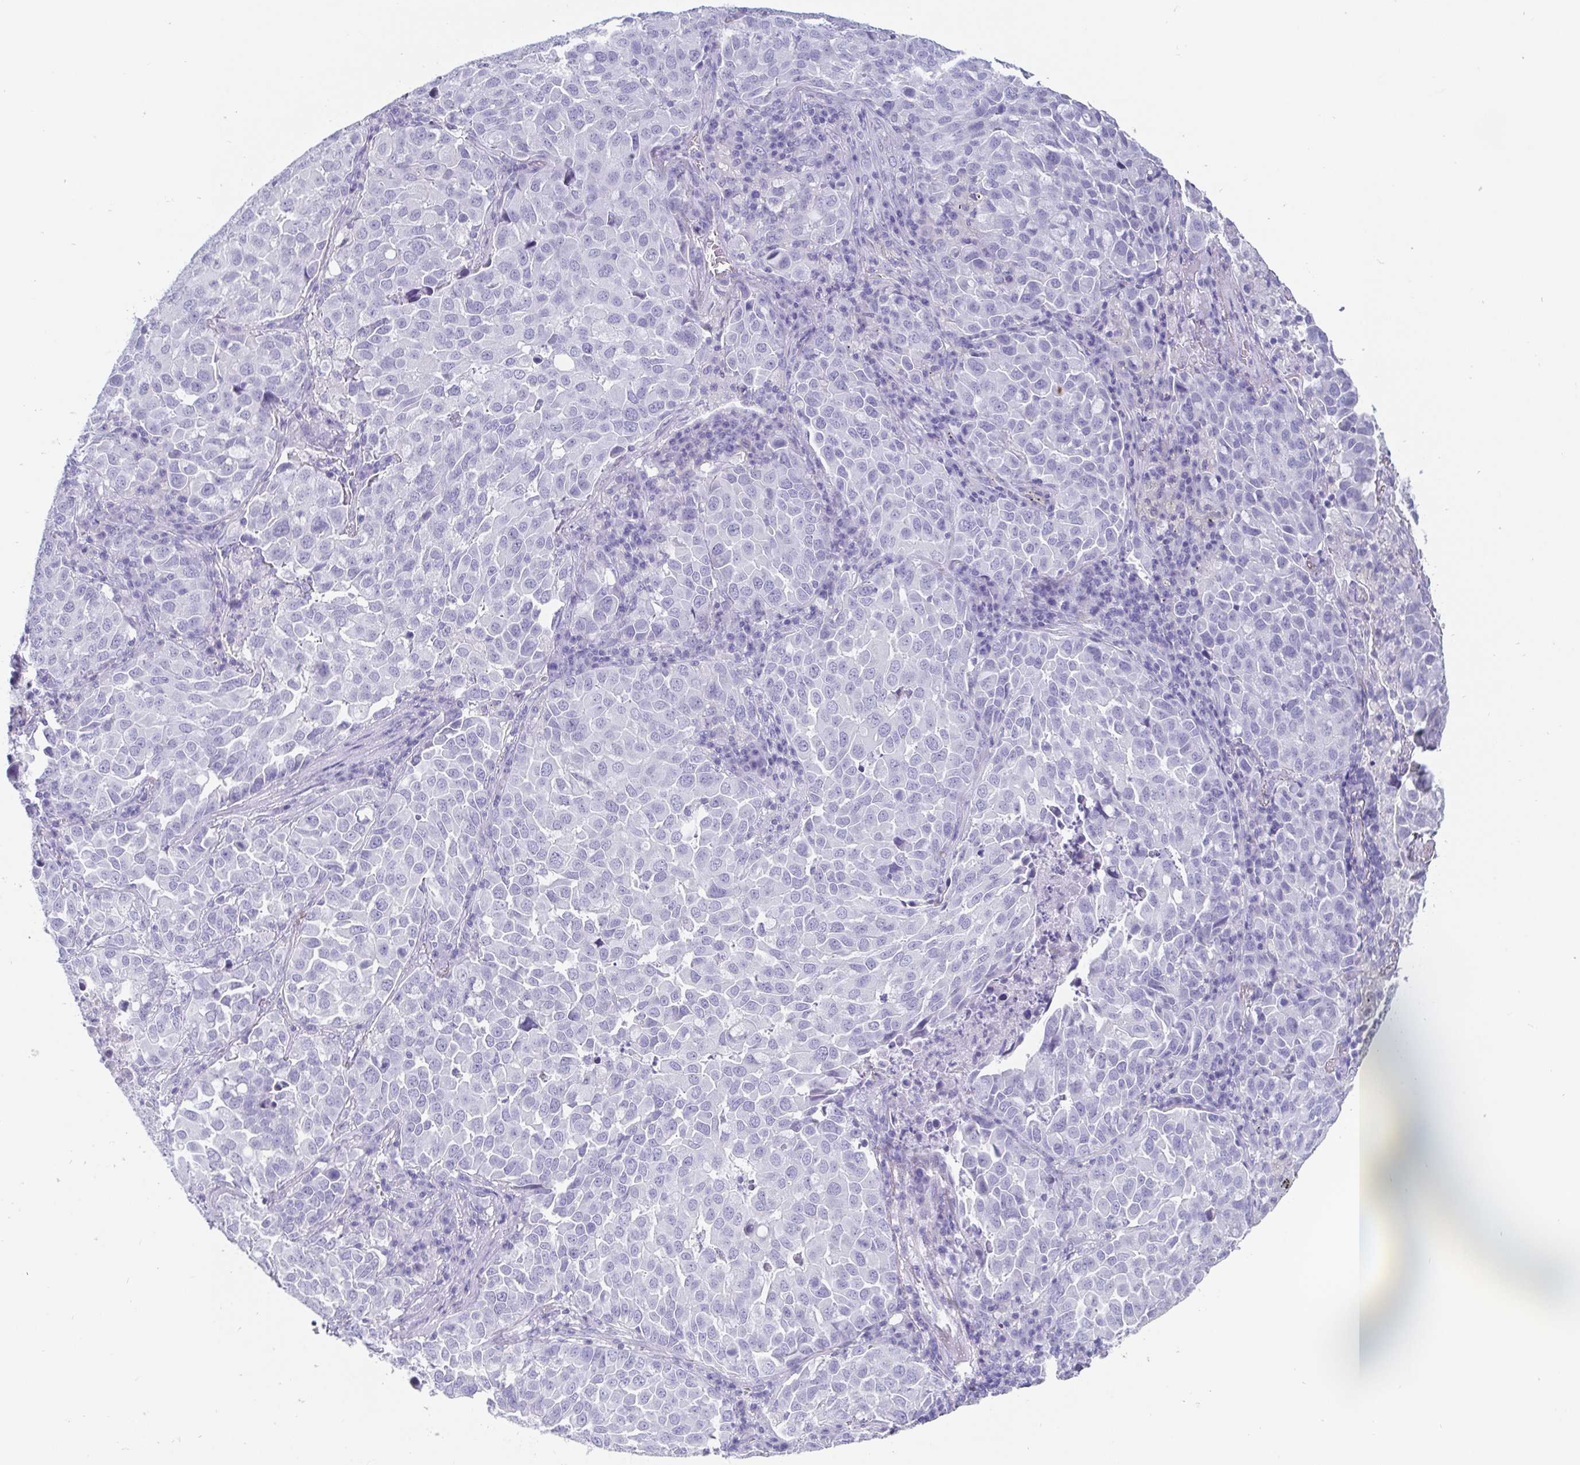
{"staining": {"intensity": "negative", "quantity": "none", "location": "none"}, "tissue": "lung cancer", "cell_type": "Tumor cells", "image_type": "cancer", "snomed": [{"axis": "morphology", "description": "Adenocarcinoma, NOS"}, {"axis": "morphology", "description": "Adenocarcinoma, metastatic, NOS"}, {"axis": "topography", "description": "Lymph node"}, {"axis": "topography", "description": "Lung"}], "caption": "Protein analysis of lung cancer (metastatic adenocarcinoma) shows no significant expression in tumor cells.", "gene": "SCGN", "patient": {"sex": "female", "age": 65}}